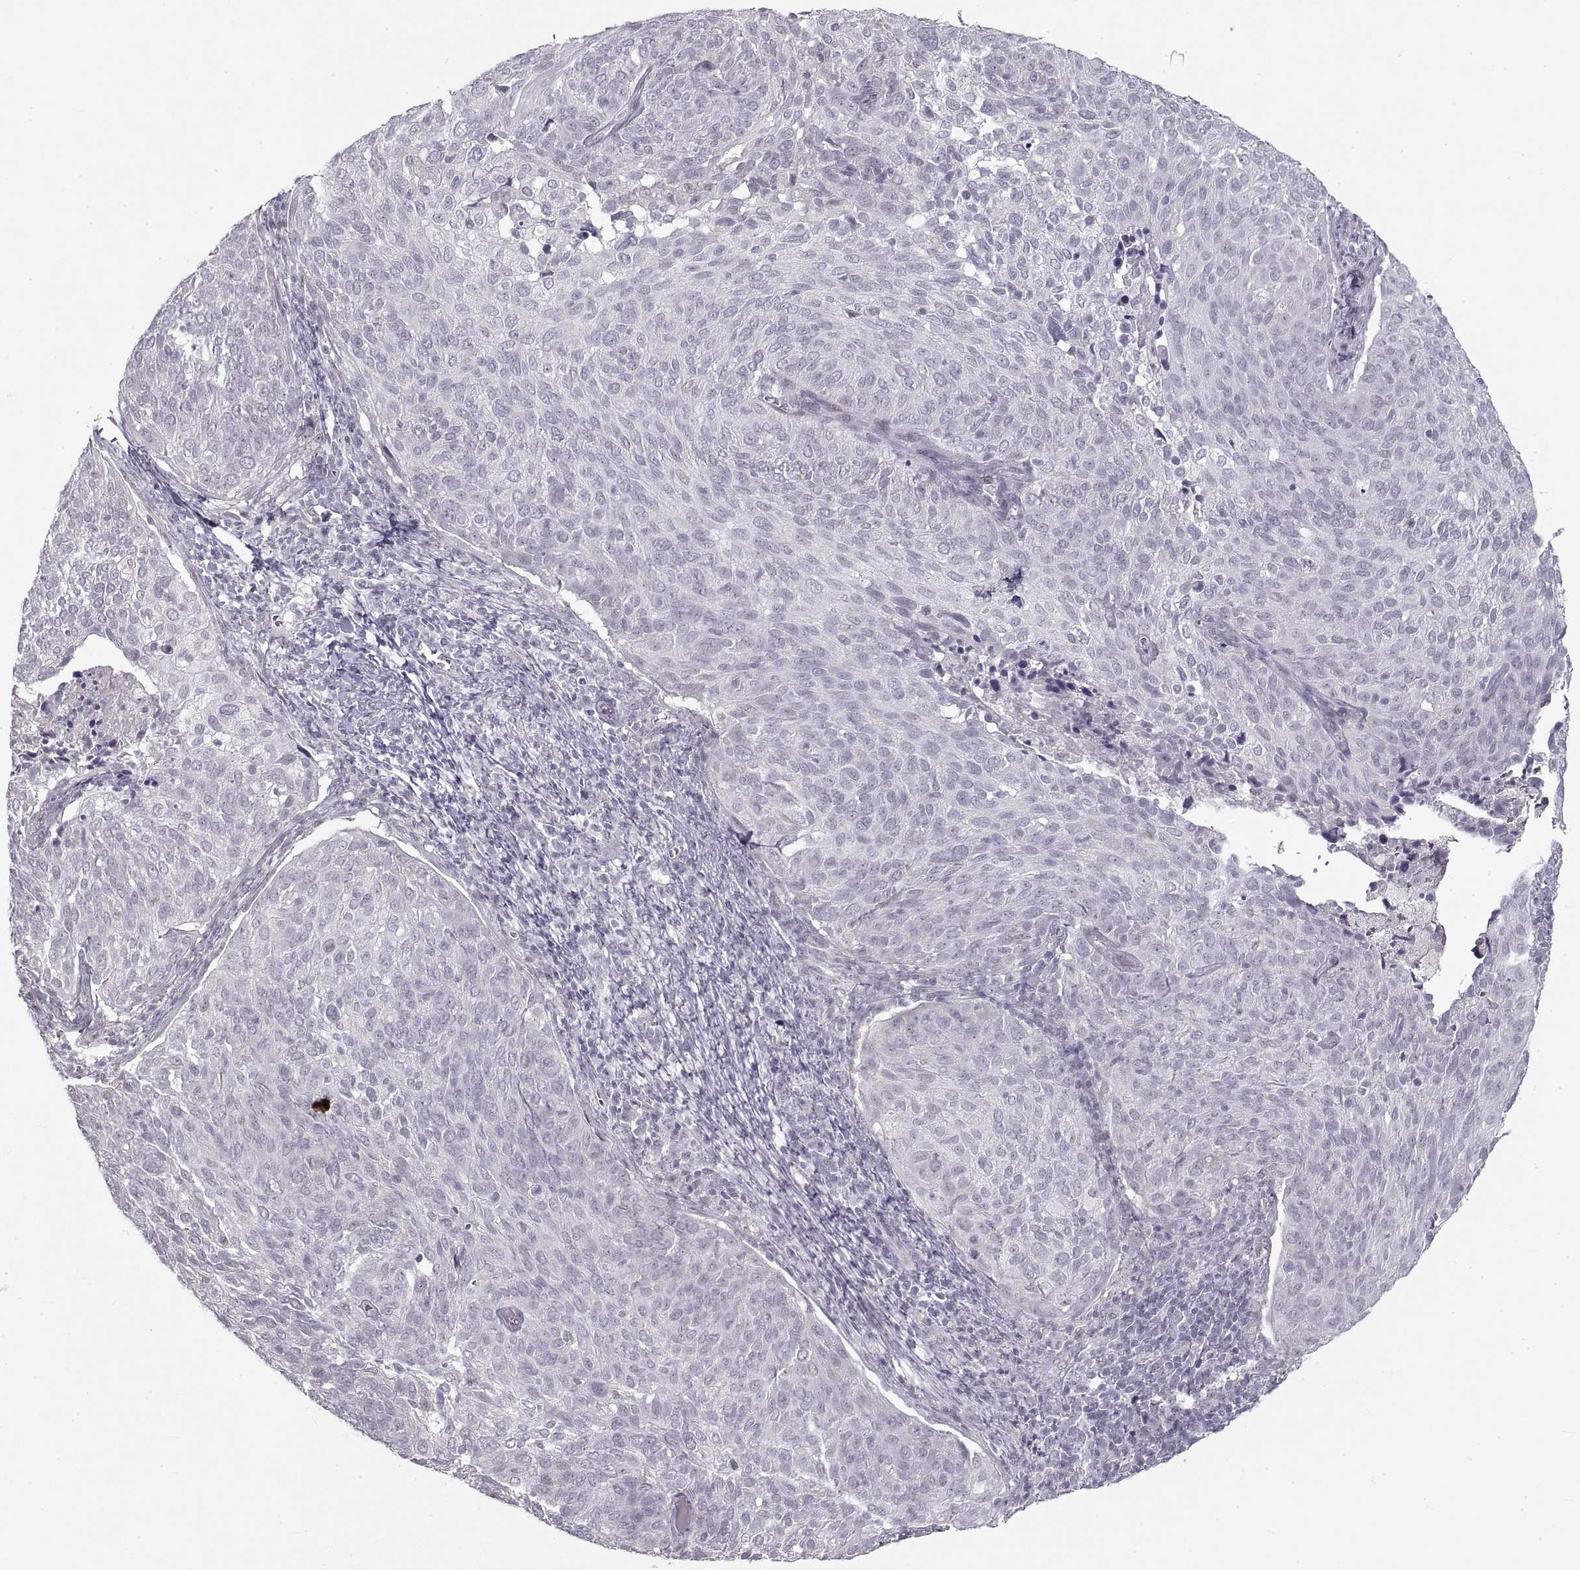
{"staining": {"intensity": "negative", "quantity": "none", "location": "none"}, "tissue": "cervical cancer", "cell_type": "Tumor cells", "image_type": "cancer", "snomed": [{"axis": "morphology", "description": "Squamous cell carcinoma, NOS"}, {"axis": "topography", "description": "Cervix"}], "caption": "Cervical squamous cell carcinoma was stained to show a protein in brown. There is no significant expression in tumor cells. (DAB immunohistochemistry (IHC) visualized using brightfield microscopy, high magnification).", "gene": "NANOS3", "patient": {"sex": "female", "age": 39}}